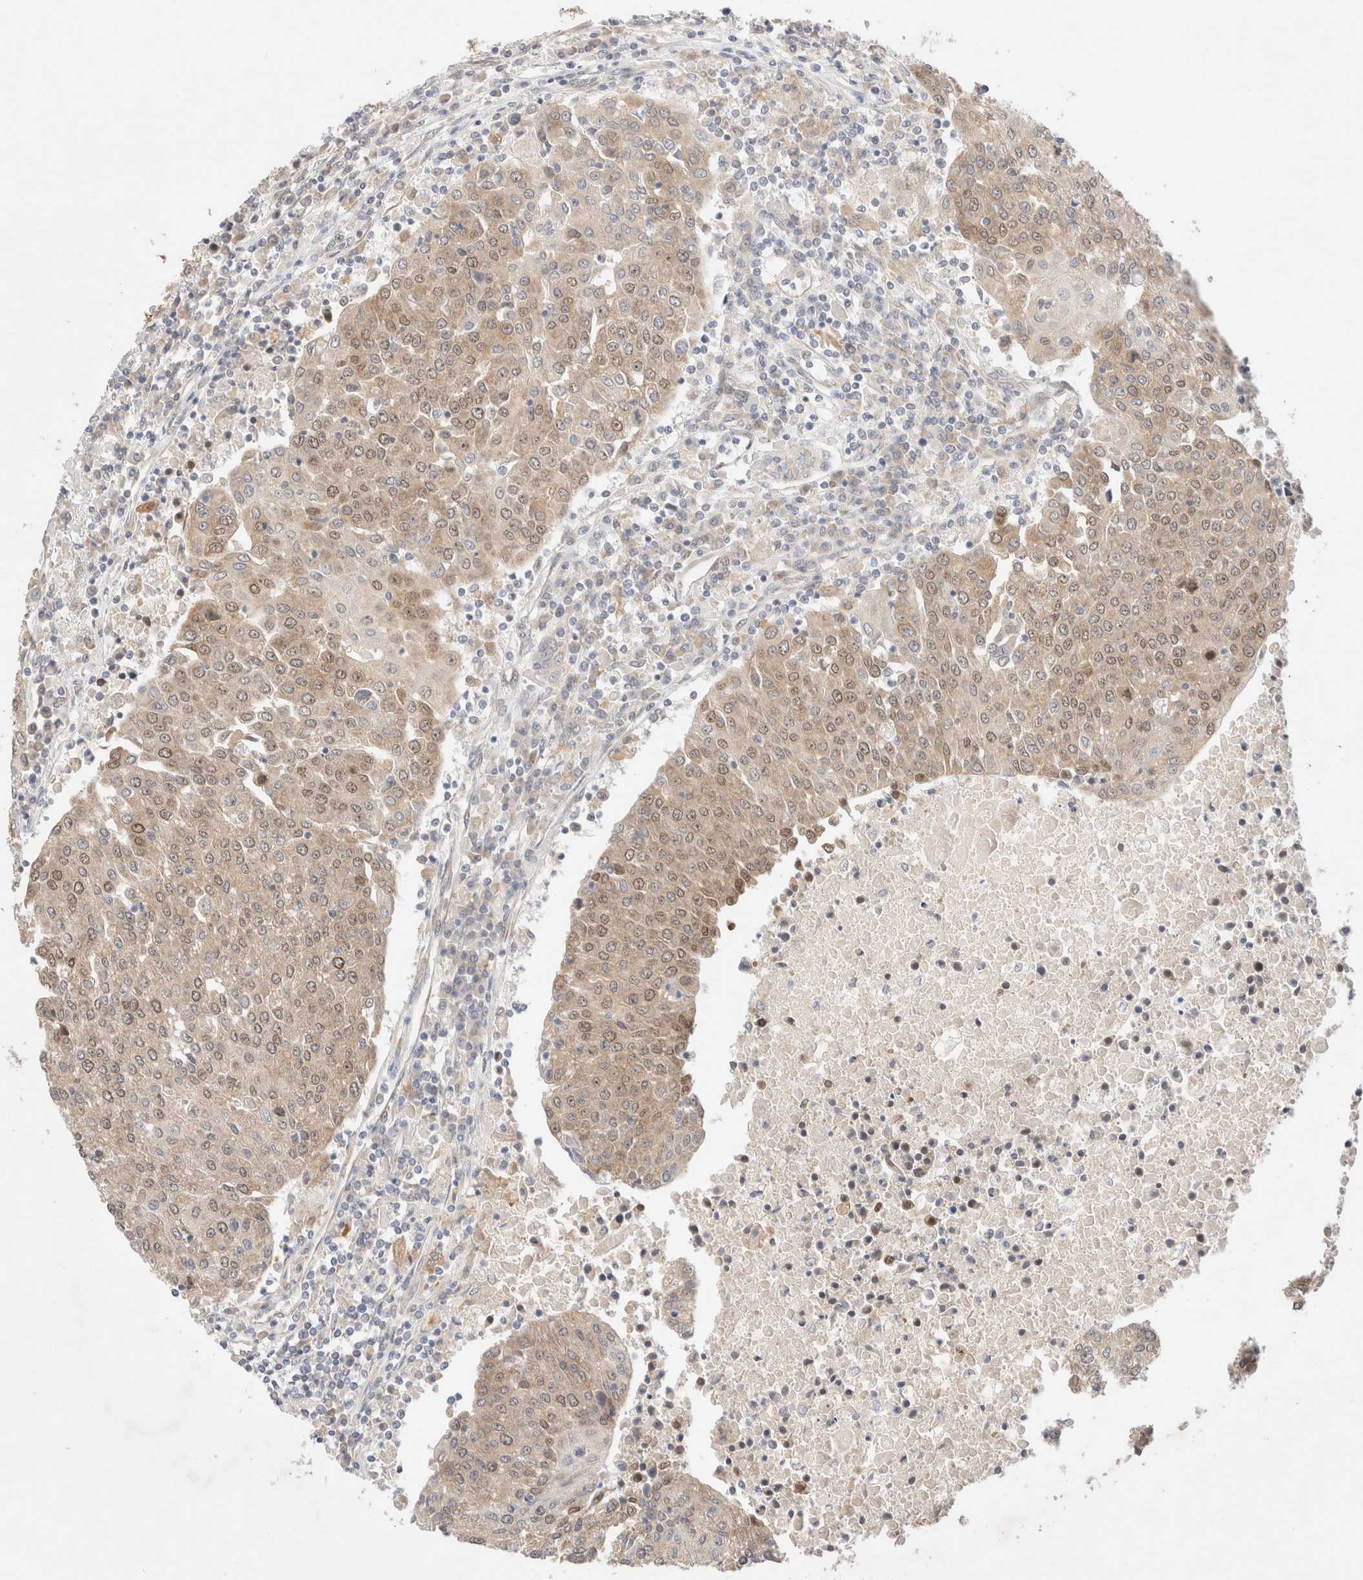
{"staining": {"intensity": "weak", "quantity": ">75%", "location": "cytoplasmic/membranous,nuclear"}, "tissue": "urothelial cancer", "cell_type": "Tumor cells", "image_type": "cancer", "snomed": [{"axis": "morphology", "description": "Urothelial carcinoma, High grade"}, {"axis": "topography", "description": "Urinary bladder"}], "caption": "Urothelial cancer was stained to show a protein in brown. There is low levels of weak cytoplasmic/membranous and nuclear positivity in about >75% of tumor cells. The protein of interest is shown in brown color, while the nuclei are stained blue.", "gene": "RRP15", "patient": {"sex": "female", "age": 85}}